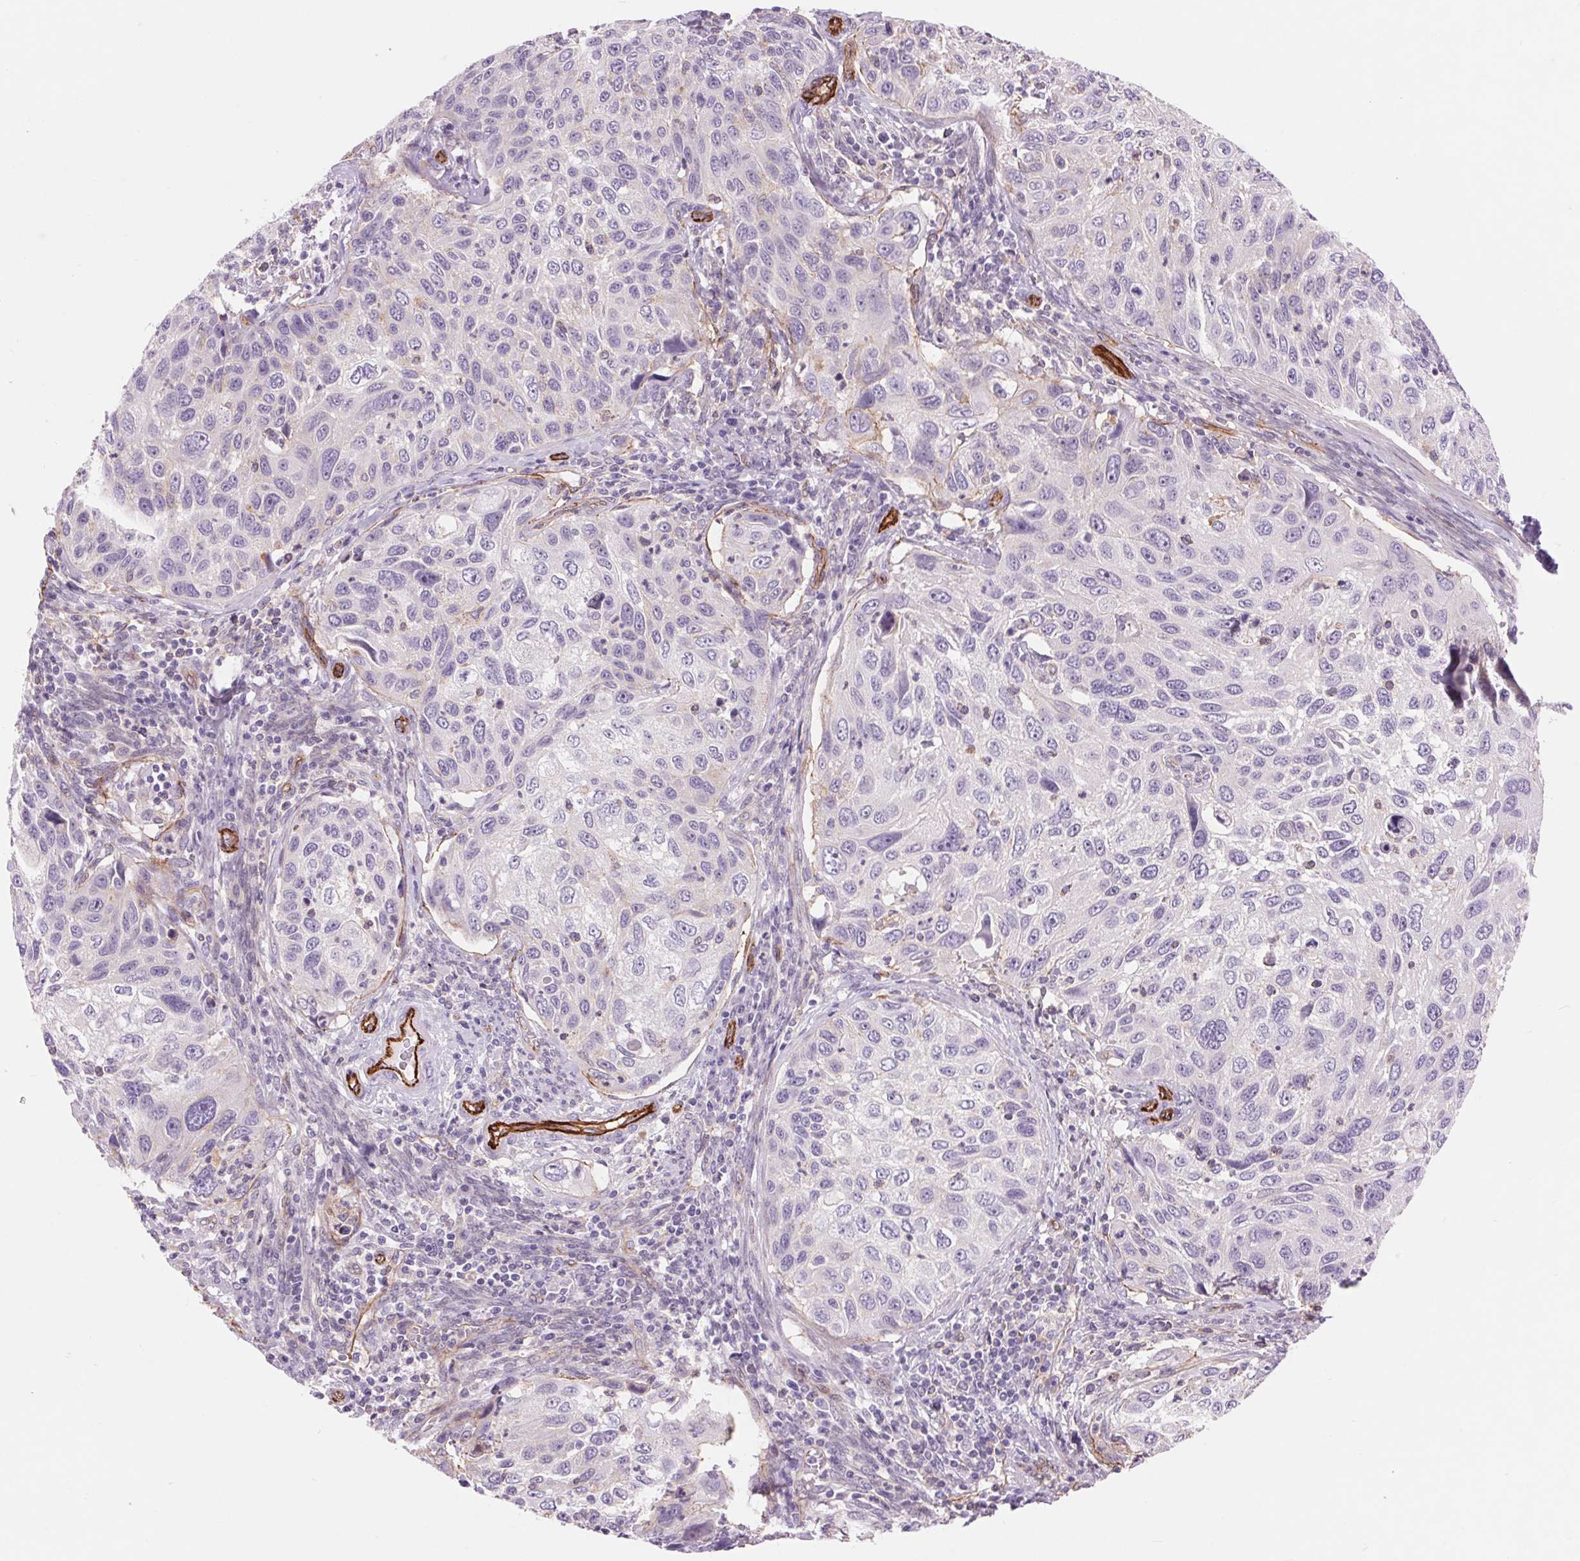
{"staining": {"intensity": "negative", "quantity": "none", "location": "none"}, "tissue": "cervical cancer", "cell_type": "Tumor cells", "image_type": "cancer", "snomed": [{"axis": "morphology", "description": "Squamous cell carcinoma, NOS"}, {"axis": "topography", "description": "Cervix"}], "caption": "Immunohistochemistry (IHC) of human cervical cancer (squamous cell carcinoma) shows no positivity in tumor cells.", "gene": "DIXDC1", "patient": {"sex": "female", "age": 70}}